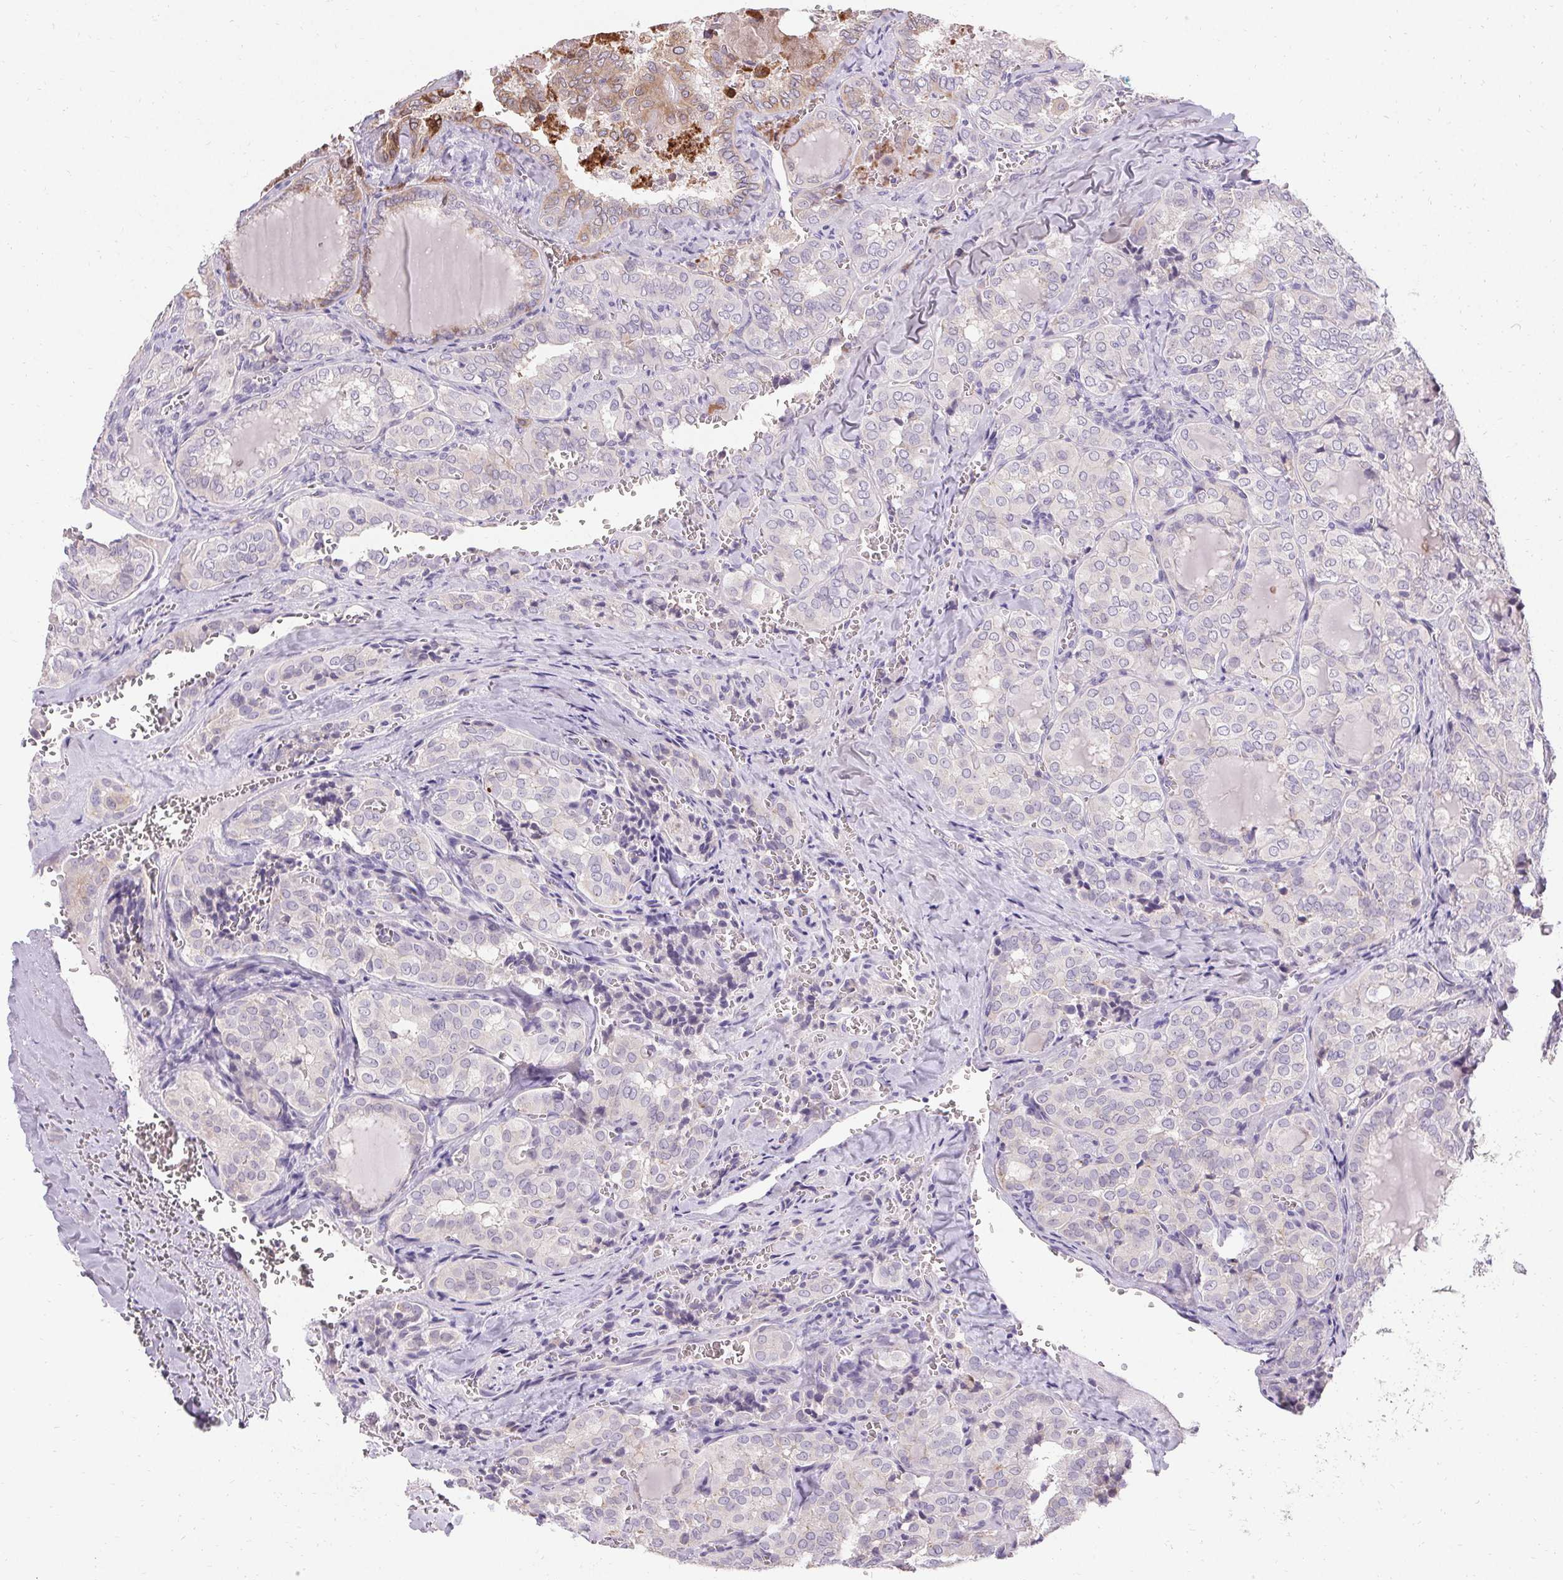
{"staining": {"intensity": "moderate", "quantity": "<25%", "location": "cytoplasmic/membranous"}, "tissue": "thyroid cancer", "cell_type": "Tumor cells", "image_type": "cancer", "snomed": [{"axis": "morphology", "description": "Papillary adenocarcinoma, NOS"}, {"axis": "topography", "description": "Thyroid gland"}], "caption": "Brown immunohistochemical staining in human thyroid cancer shows moderate cytoplasmic/membranous staining in about <25% of tumor cells.", "gene": "HSD17B3", "patient": {"sex": "female", "age": 41}}